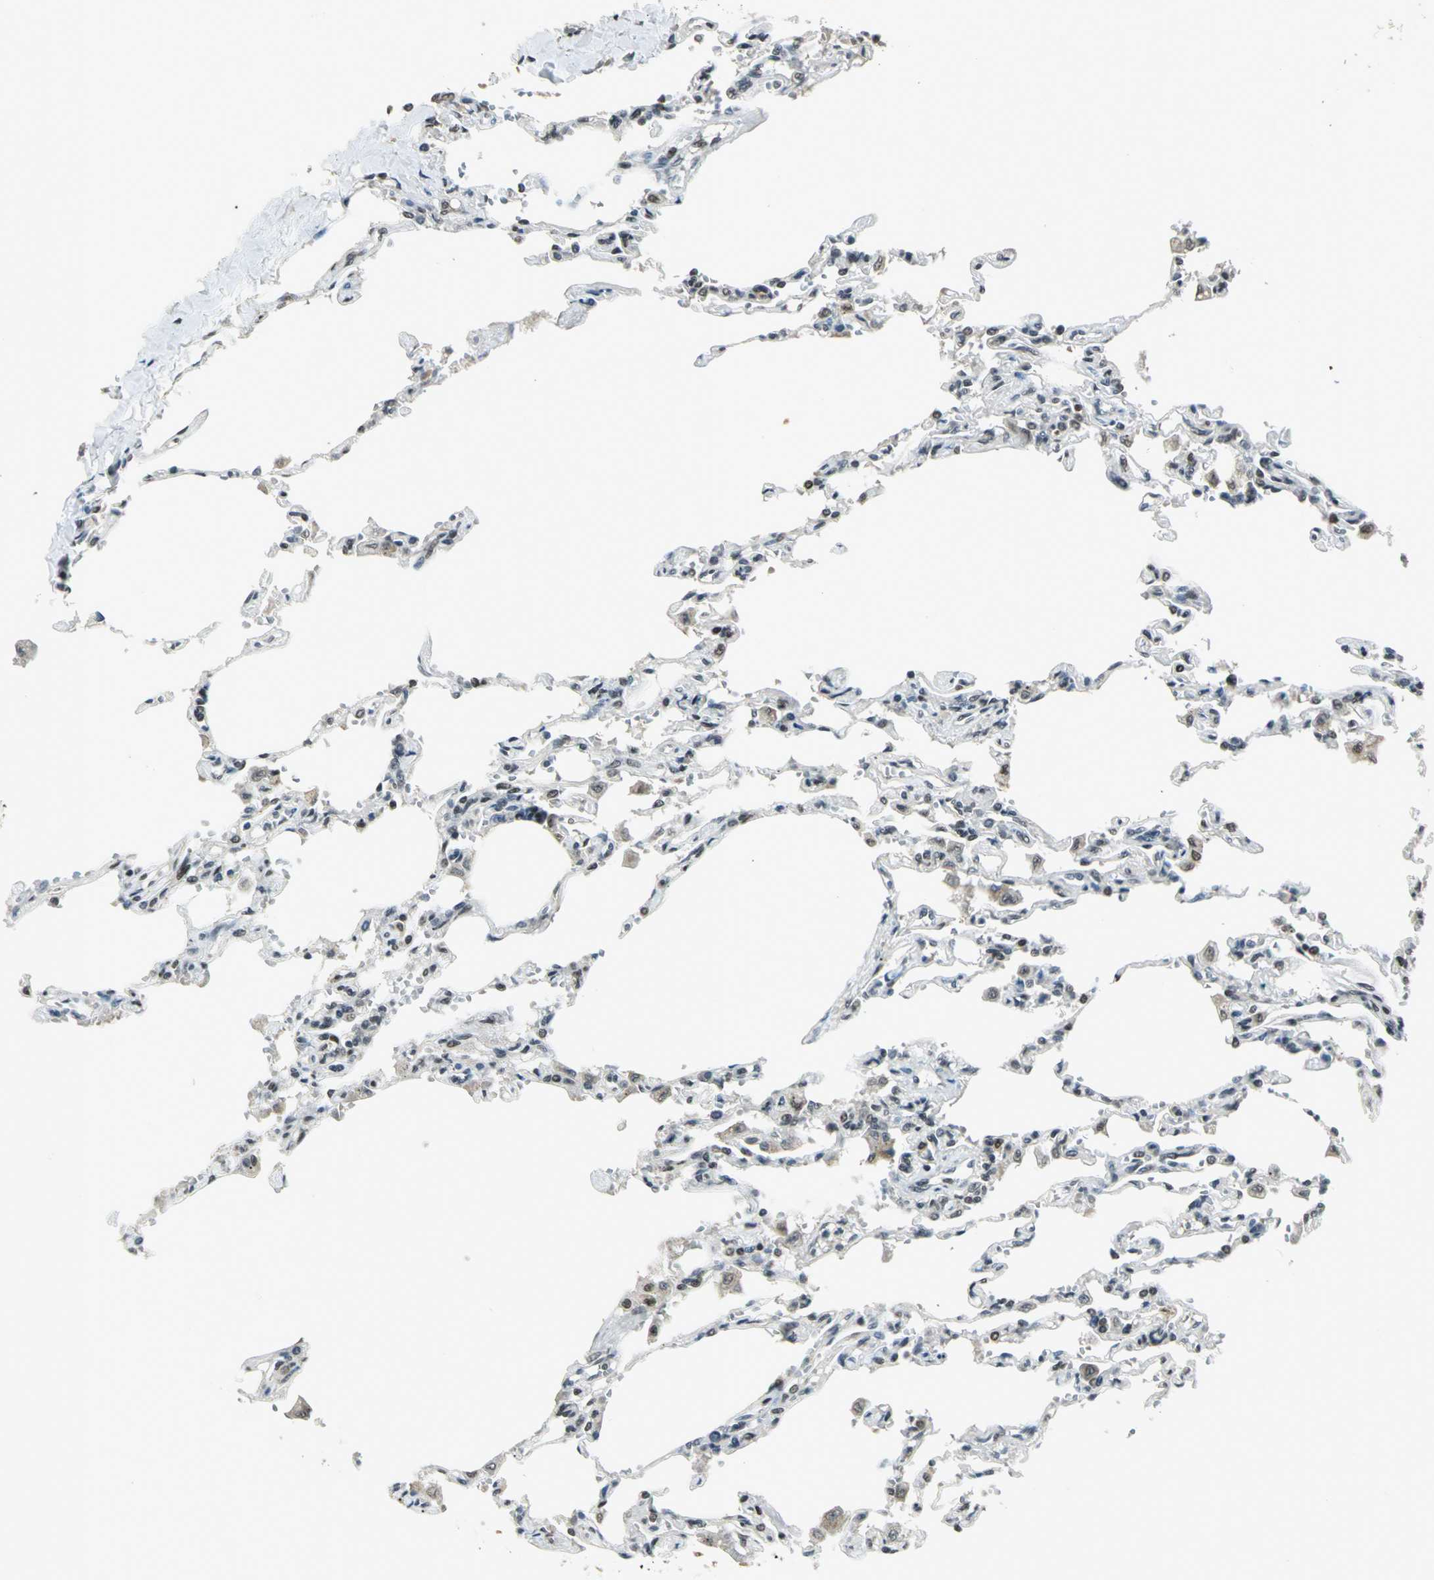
{"staining": {"intensity": "negative", "quantity": "none", "location": "none"}, "tissue": "lung", "cell_type": "Alveolar cells", "image_type": "normal", "snomed": [{"axis": "morphology", "description": "Normal tissue, NOS"}, {"axis": "topography", "description": "Lung"}], "caption": "Human lung stained for a protein using immunohistochemistry (IHC) shows no expression in alveolar cells.", "gene": "RAD17", "patient": {"sex": "male", "age": 21}}